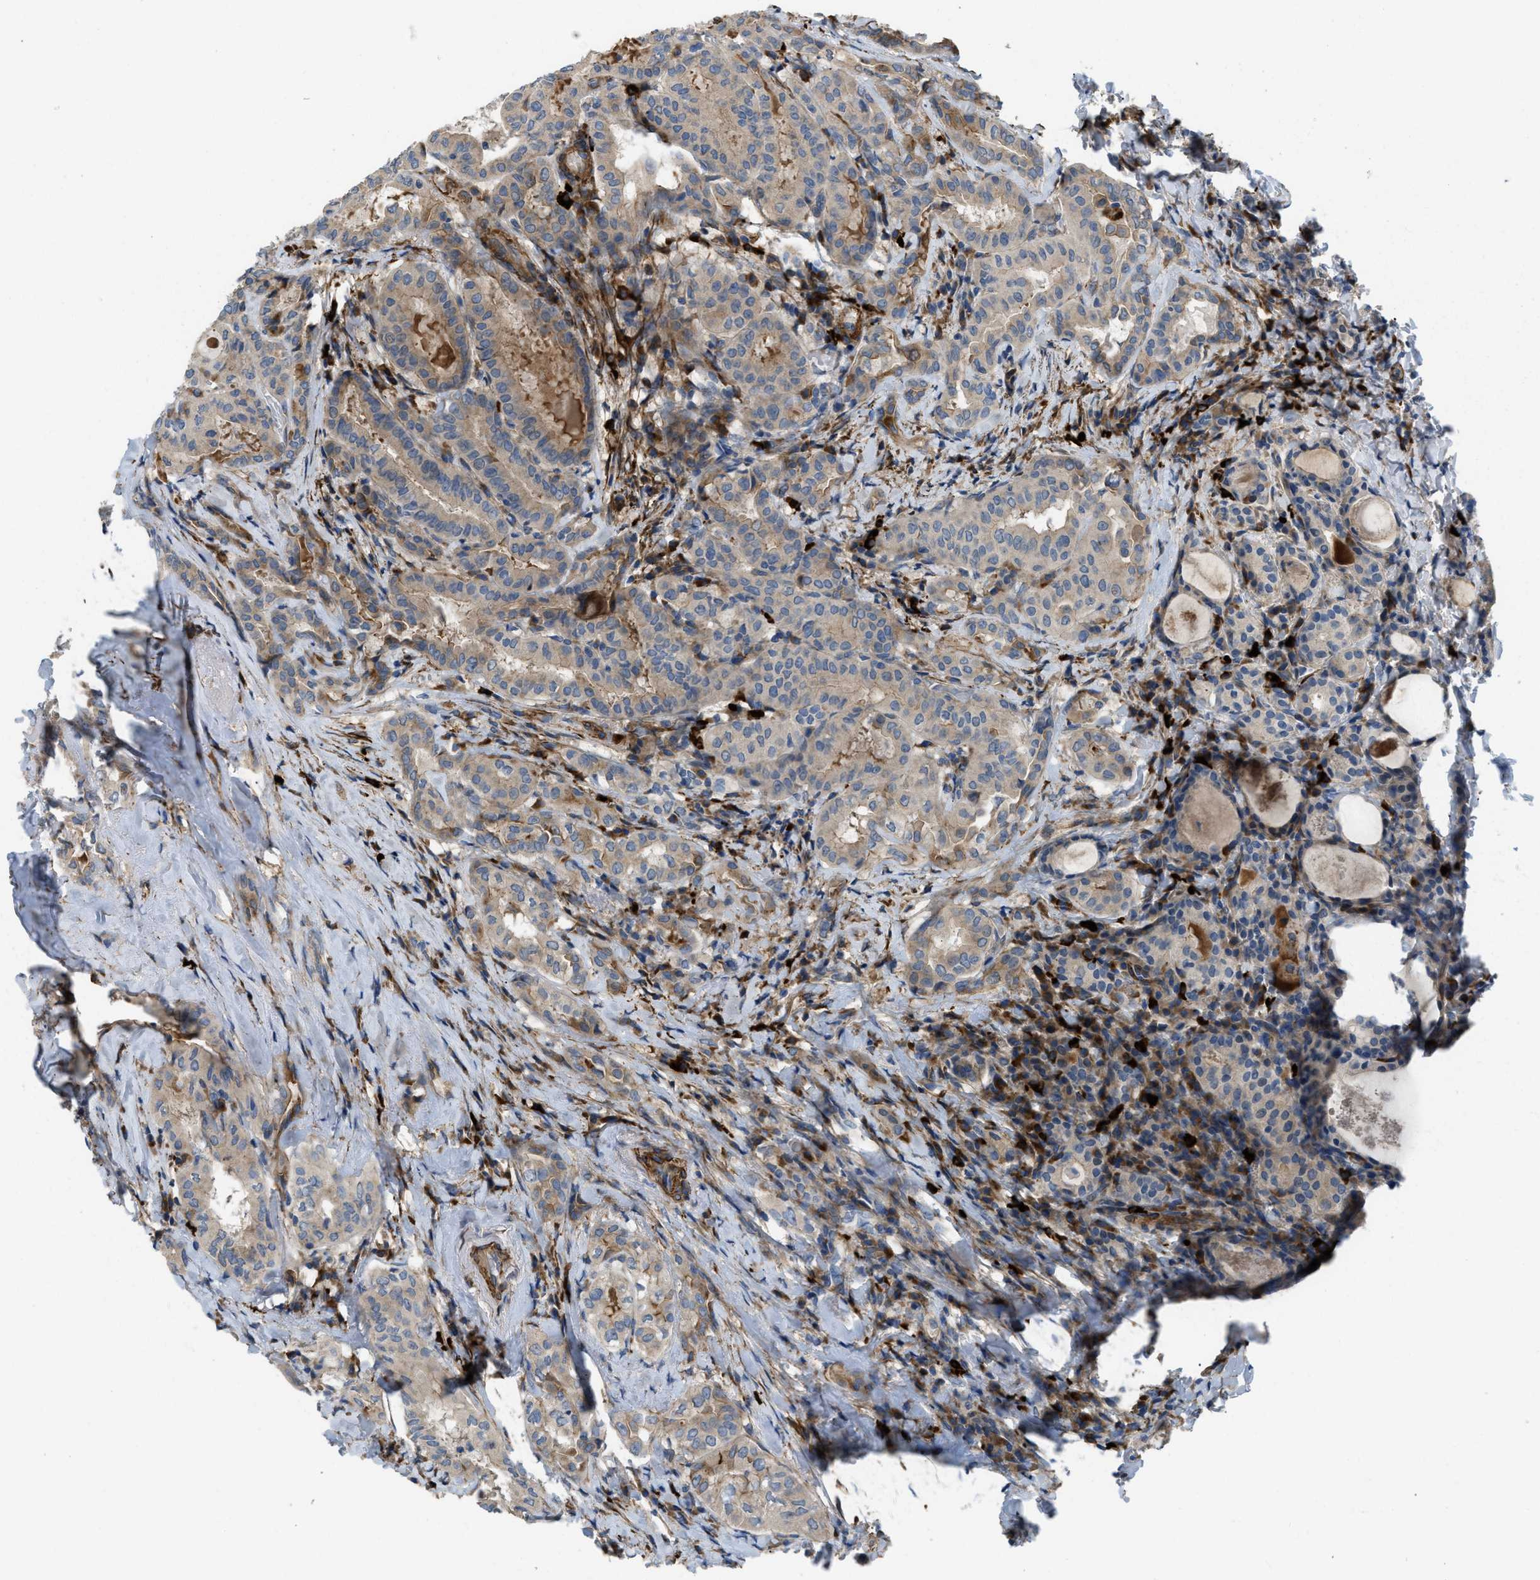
{"staining": {"intensity": "moderate", "quantity": "25%-75%", "location": "cytoplasmic/membranous"}, "tissue": "thyroid cancer", "cell_type": "Tumor cells", "image_type": "cancer", "snomed": [{"axis": "morphology", "description": "Papillary adenocarcinoma, NOS"}, {"axis": "topography", "description": "Thyroid gland"}], "caption": "Immunohistochemical staining of human thyroid papillary adenocarcinoma displays medium levels of moderate cytoplasmic/membranous protein staining in about 25%-75% of tumor cells.", "gene": "BMPR1A", "patient": {"sex": "female", "age": 42}}